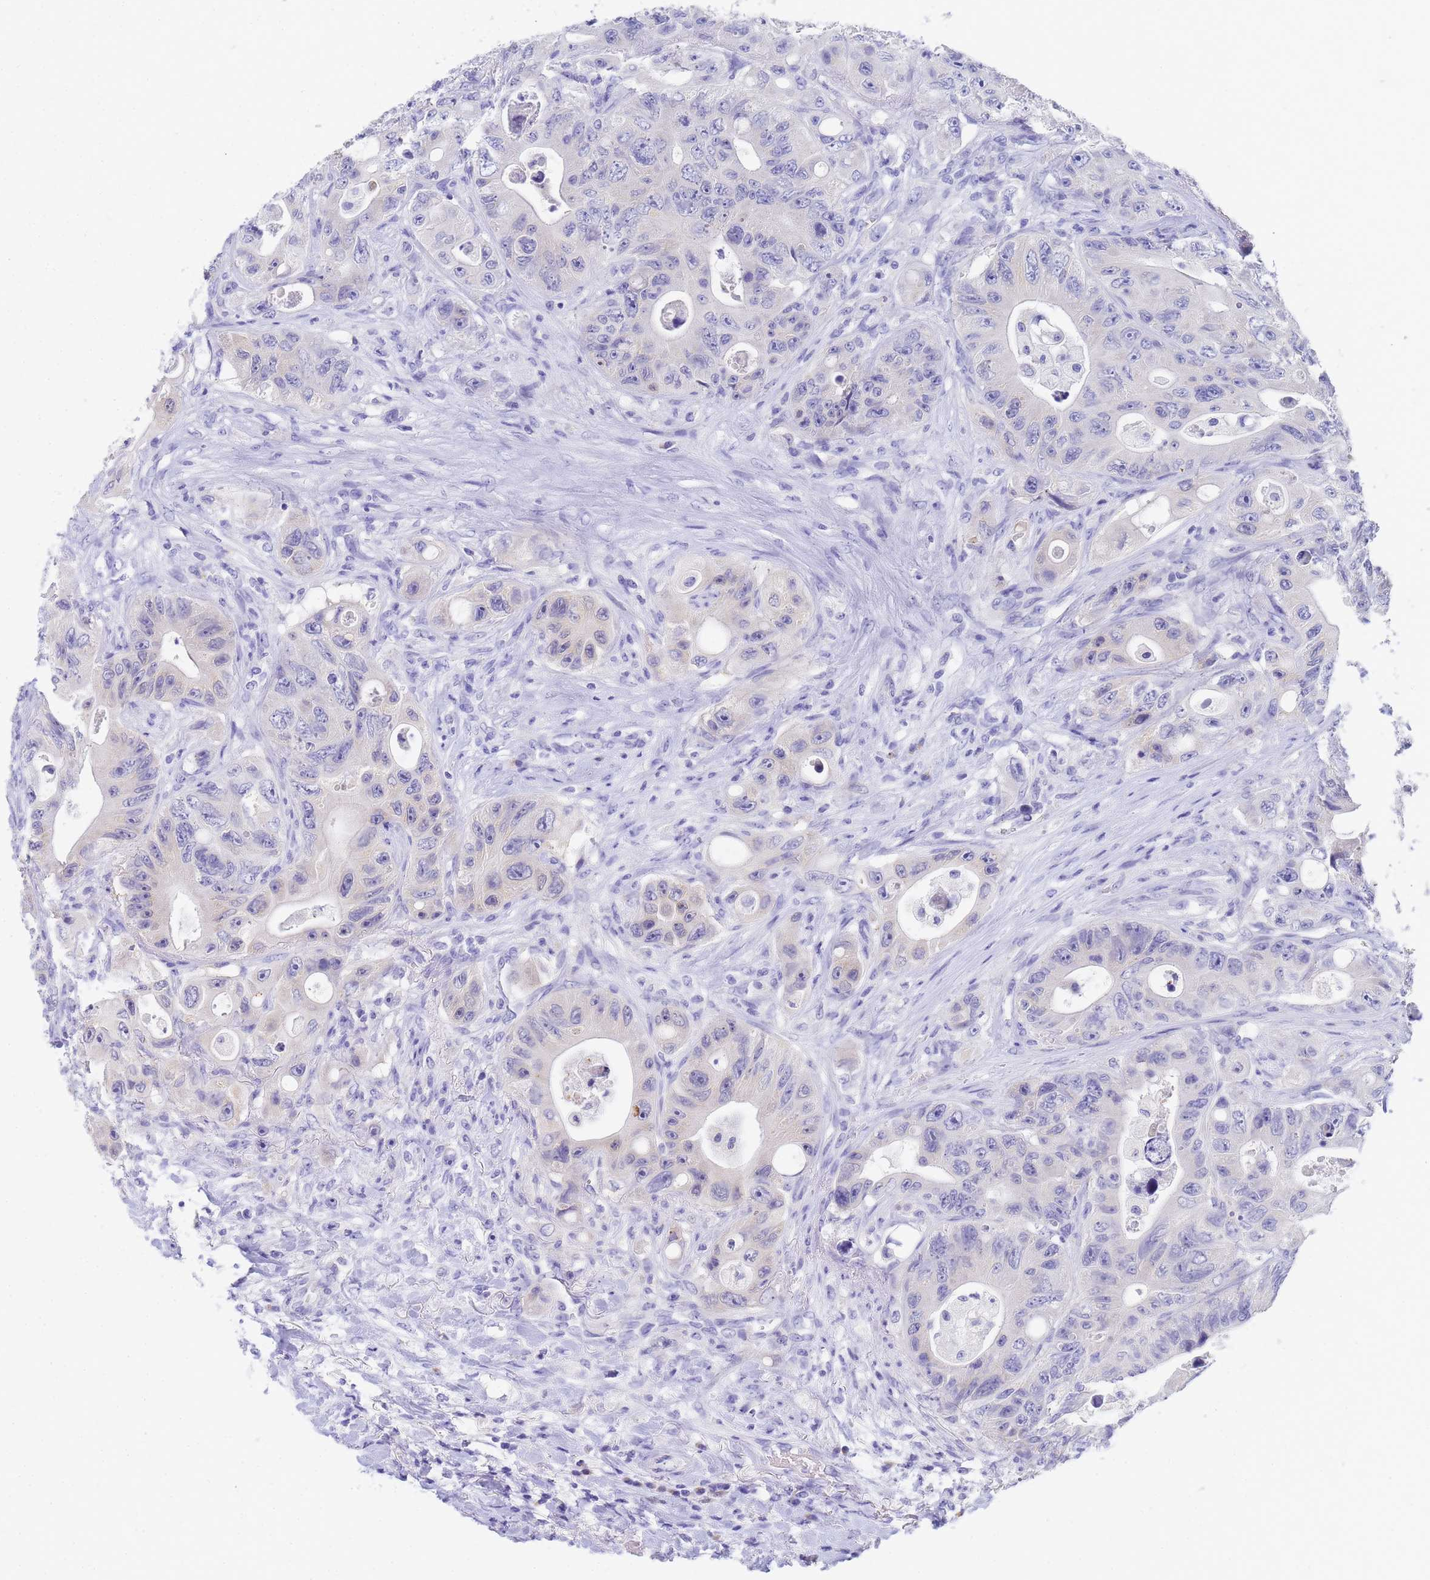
{"staining": {"intensity": "negative", "quantity": "none", "location": "none"}, "tissue": "colorectal cancer", "cell_type": "Tumor cells", "image_type": "cancer", "snomed": [{"axis": "morphology", "description": "Adenocarcinoma, NOS"}, {"axis": "topography", "description": "Colon"}], "caption": "Tumor cells show no significant protein staining in colorectal adenocarcinoma. (Immunohistochemistry, brightfield microscopy, high magnification).", "gene": "STATH", "patient": {"sex": "female", "age": 46}}